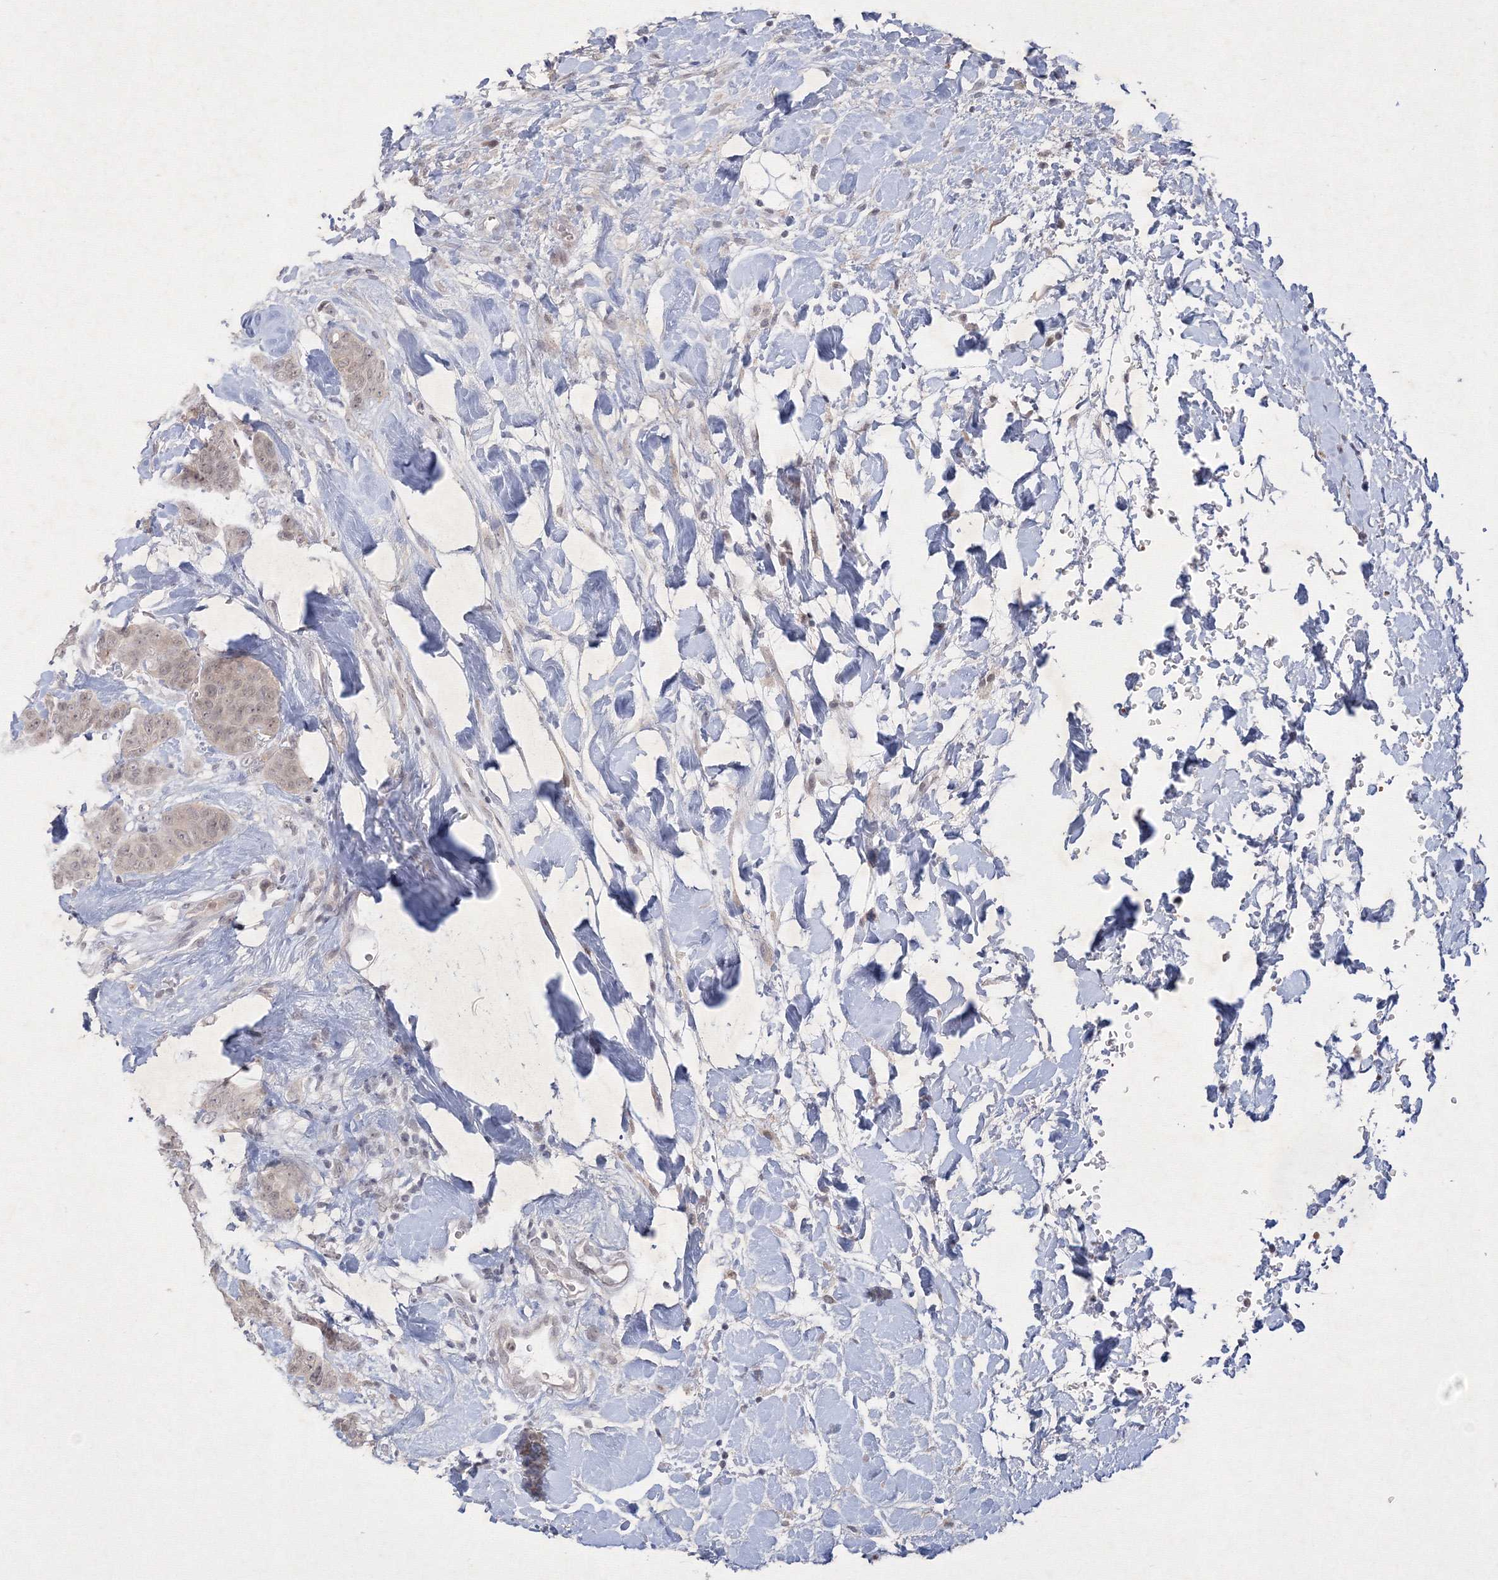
{"staining": {"intensity": "weak", "quantity": "25%-75%", "location": "nuclear"}, "tissue": "breast cancer", "cell_type": "Tumor cells", "image_type": "cancer", "snomed": [{"axis": "morphology", "description": "Duct carcinoma"}, {"axis": "topography", "description": "Breast"}], "caption": "Tumor cells exhibit weak nuclear staining in approximately 25%-75% of cells in breast infiltrating ductal carcinoma. (brown staining indicates protein expression, while blue staining denotes nuclei).", "gene": "NXPE3", "patient": {"sex": "female", "age": 40}}